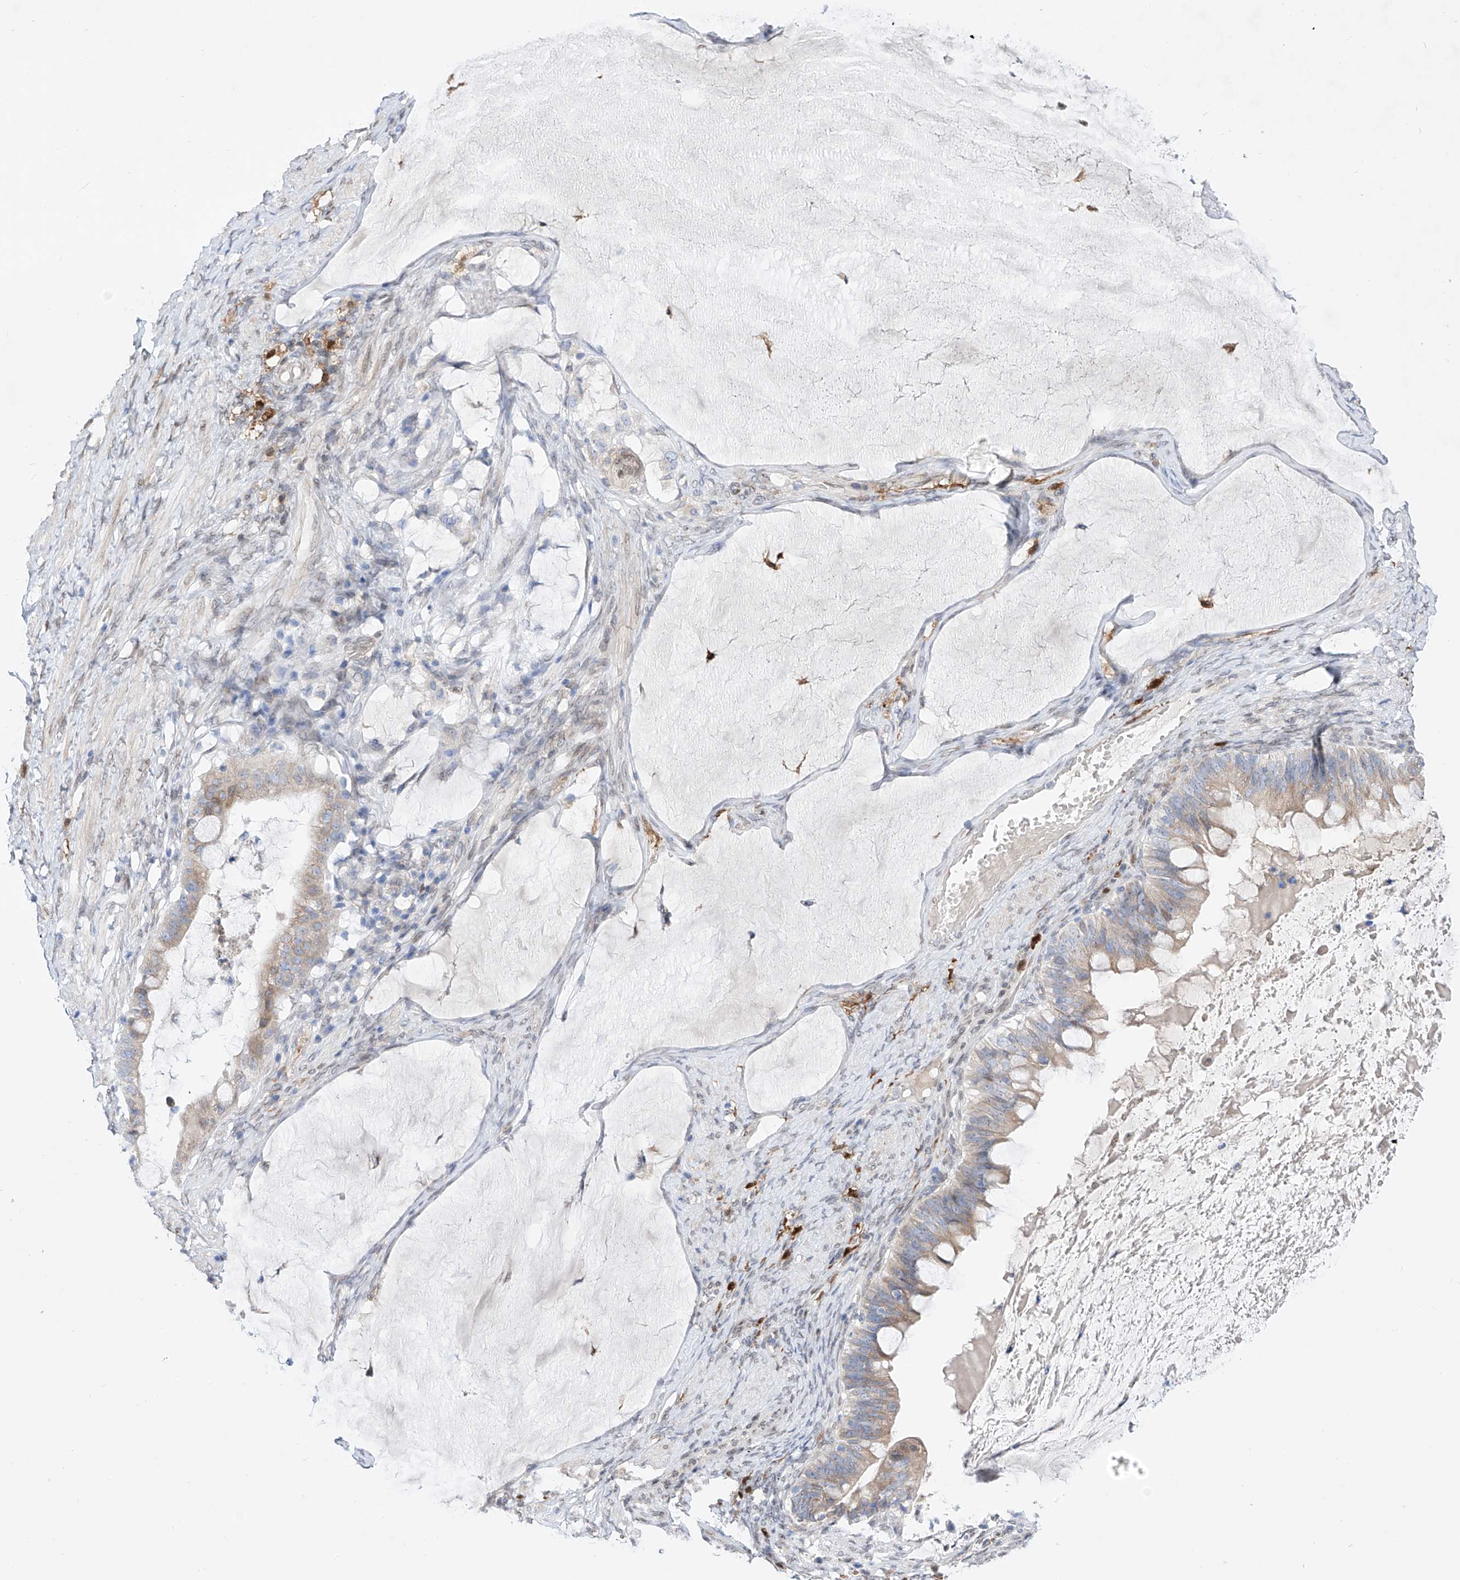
{"staining": {"intensity": "weak", "quantity": ">75%", "location": "cytoplasmic/membranous"}, "tissue": "ovarian cancer", "cell_type": "Tumor cells", "image_type": "cancer", "snomed": [{"axis": "morphology", "description": "Cystadenocarcinoma, mucinous, NOS"}, {"axis": "topography", "description": "Ovary"}], "caption": "Ovarian cancer stained with a protein marker exhibits weak staining in tumor cells.", "gene": "LCLAT1", "patient": {"sex": "female", "age": 61}}